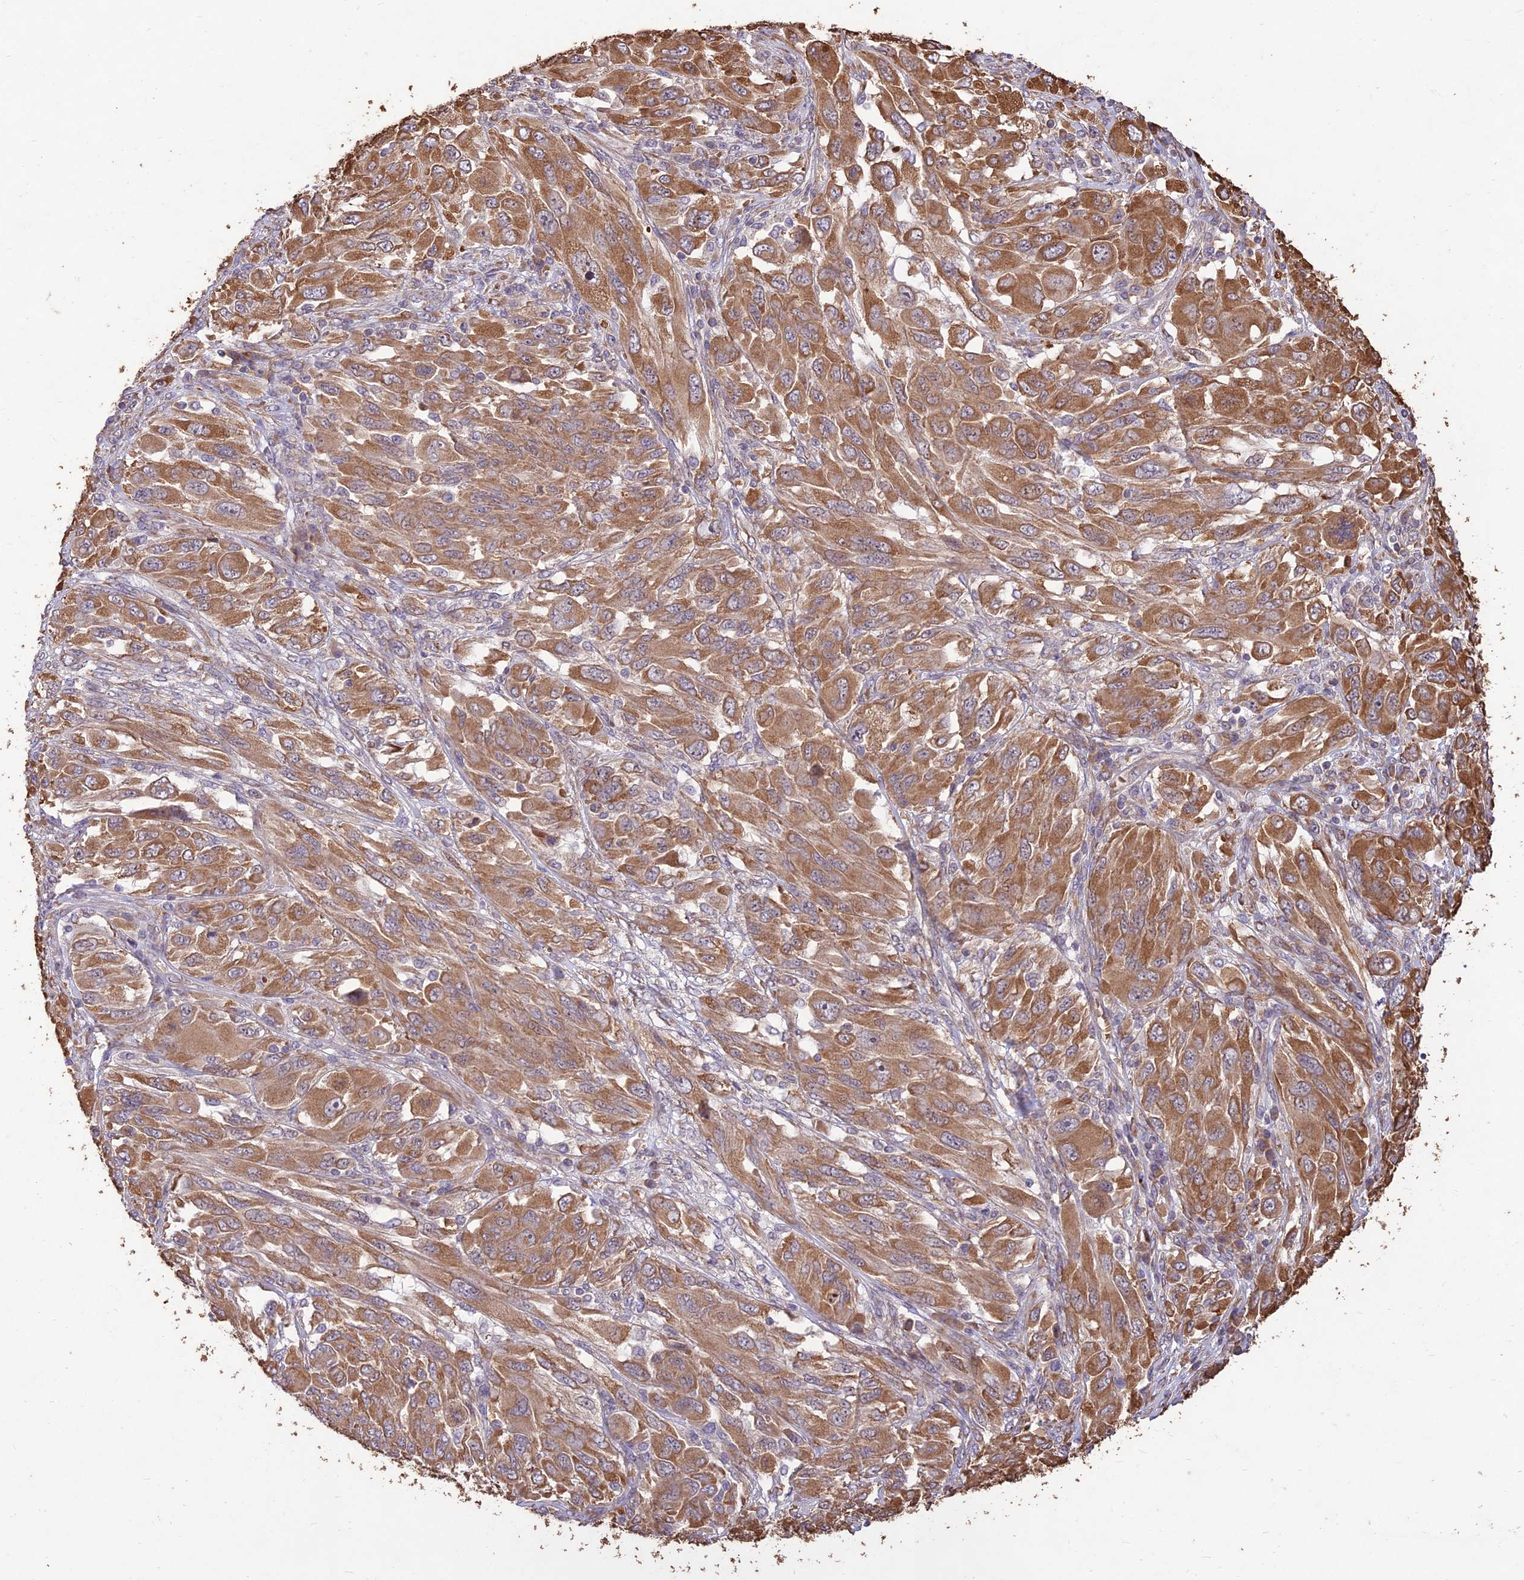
{"staining": {"intensity": "moderate", "quantity": ">75%", "location": "cytoplasmic/membranous"}, "tissue": "melanoma", "cell_type": "Tumor cells", "image_type": "cancer", "snomed": [{"axis": "morphology", "description": "Malignant melanoma, NOS"}, {"axis": "topography", "description": "Skin"}], "caption": "Protein expression analysis of human malignant melanoma reveals moderate cytoplasmic/membranous expression in about >75% of tumor cells.", "gene": "PPP1R11", "patient": {"sex": "female", "age": 91}}